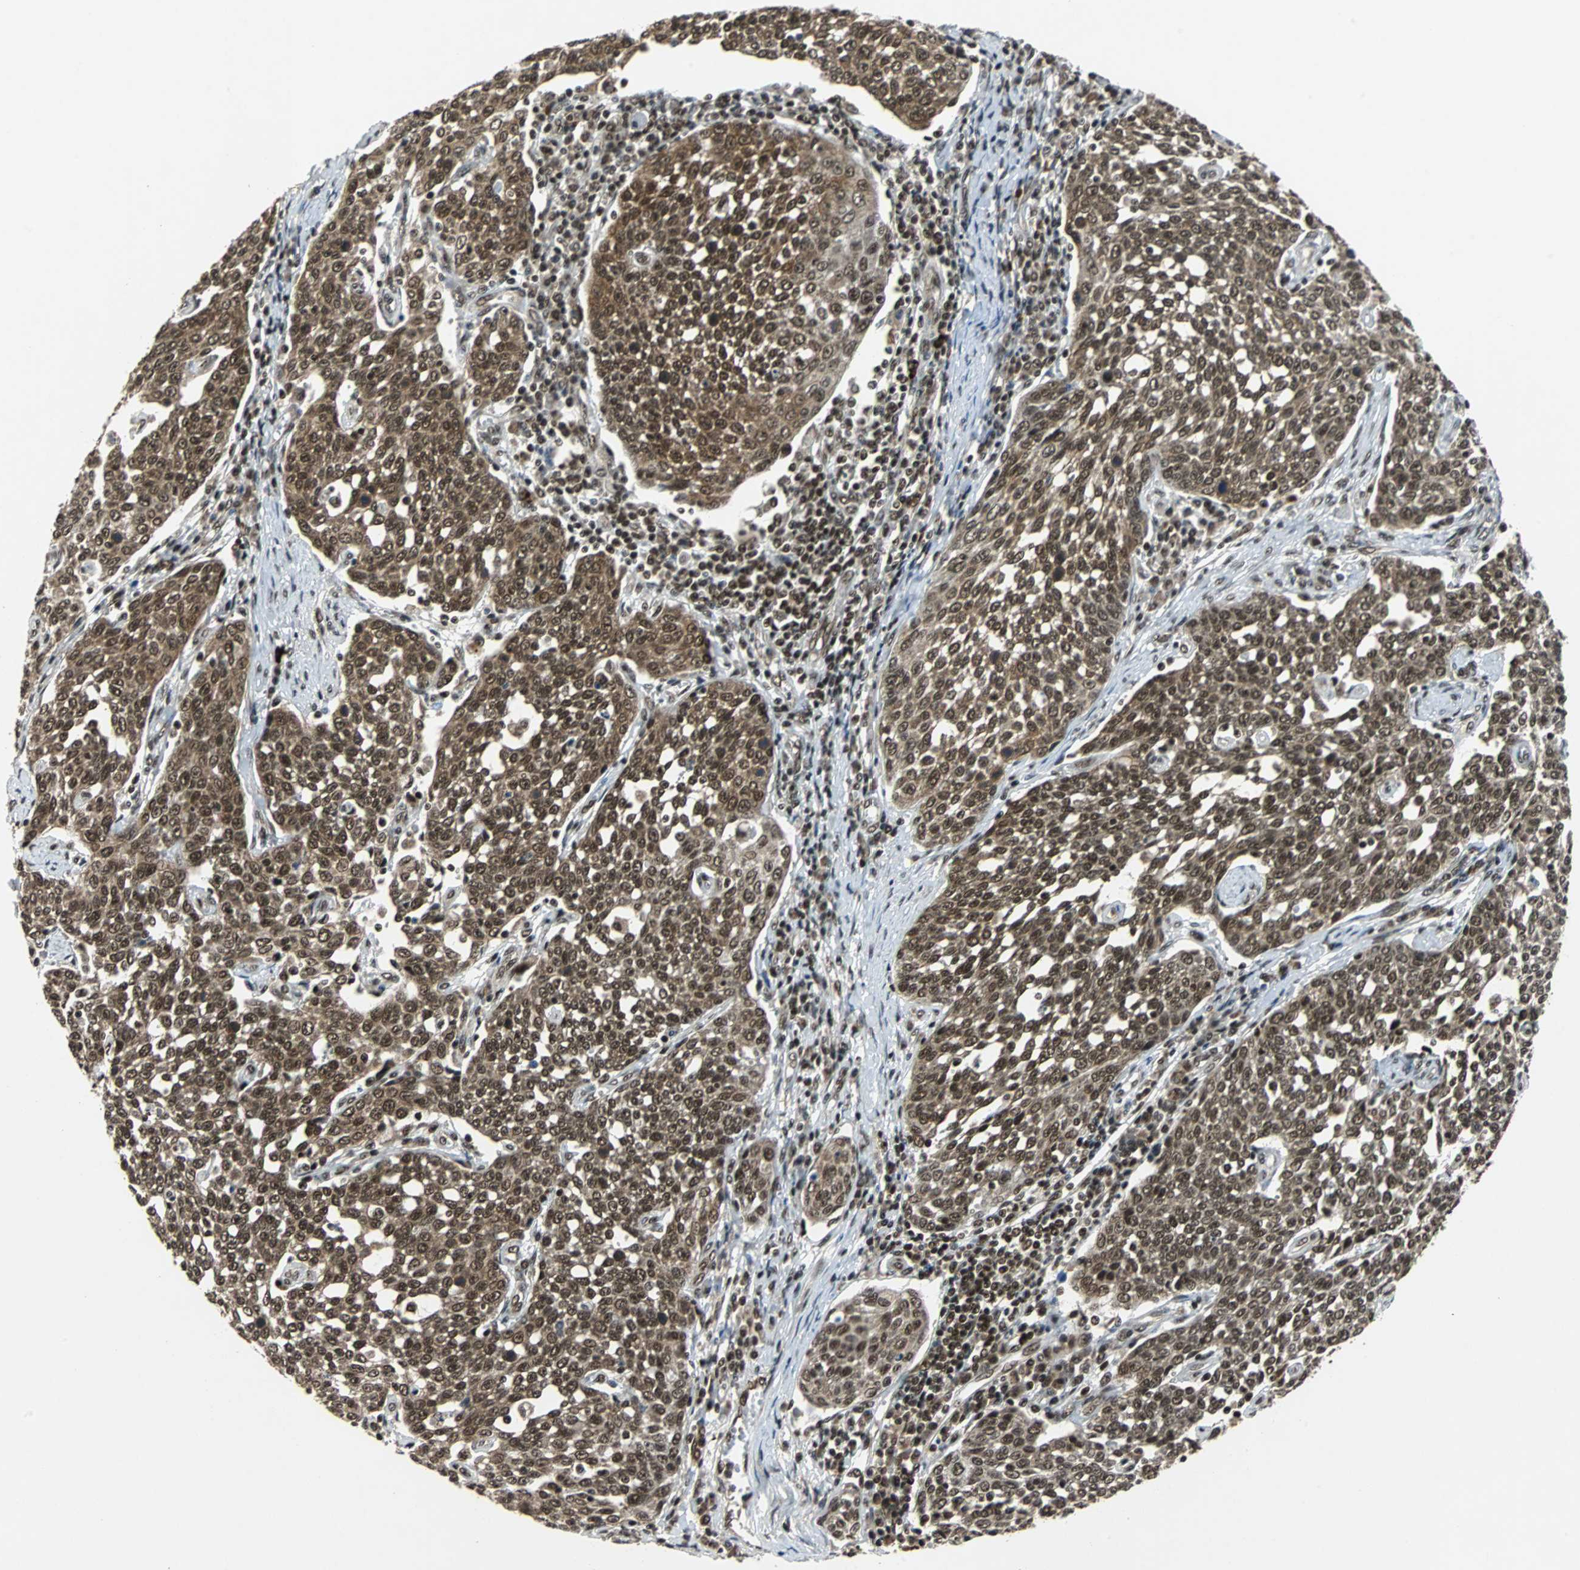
{"staining": {"intensity": "strong", "quantity": ">75%", "location": "nuclear"}, "tissue": "cervical cancer", "cell_type": "Tumor cells", "image_type": "cancer", "snomed": [{"axis": "morphology", "description": "Squamous cell carcinoma, NOS"}, {"axis": "topography", "description": "Cervix"}], "caption": "A brown stain shows strong nuclear expression of a protein in cervical cancer (squamous cell carcinoma) tumor cells.", "gene": "TAF5", "patient": {"sex": "female", "age": 34}}